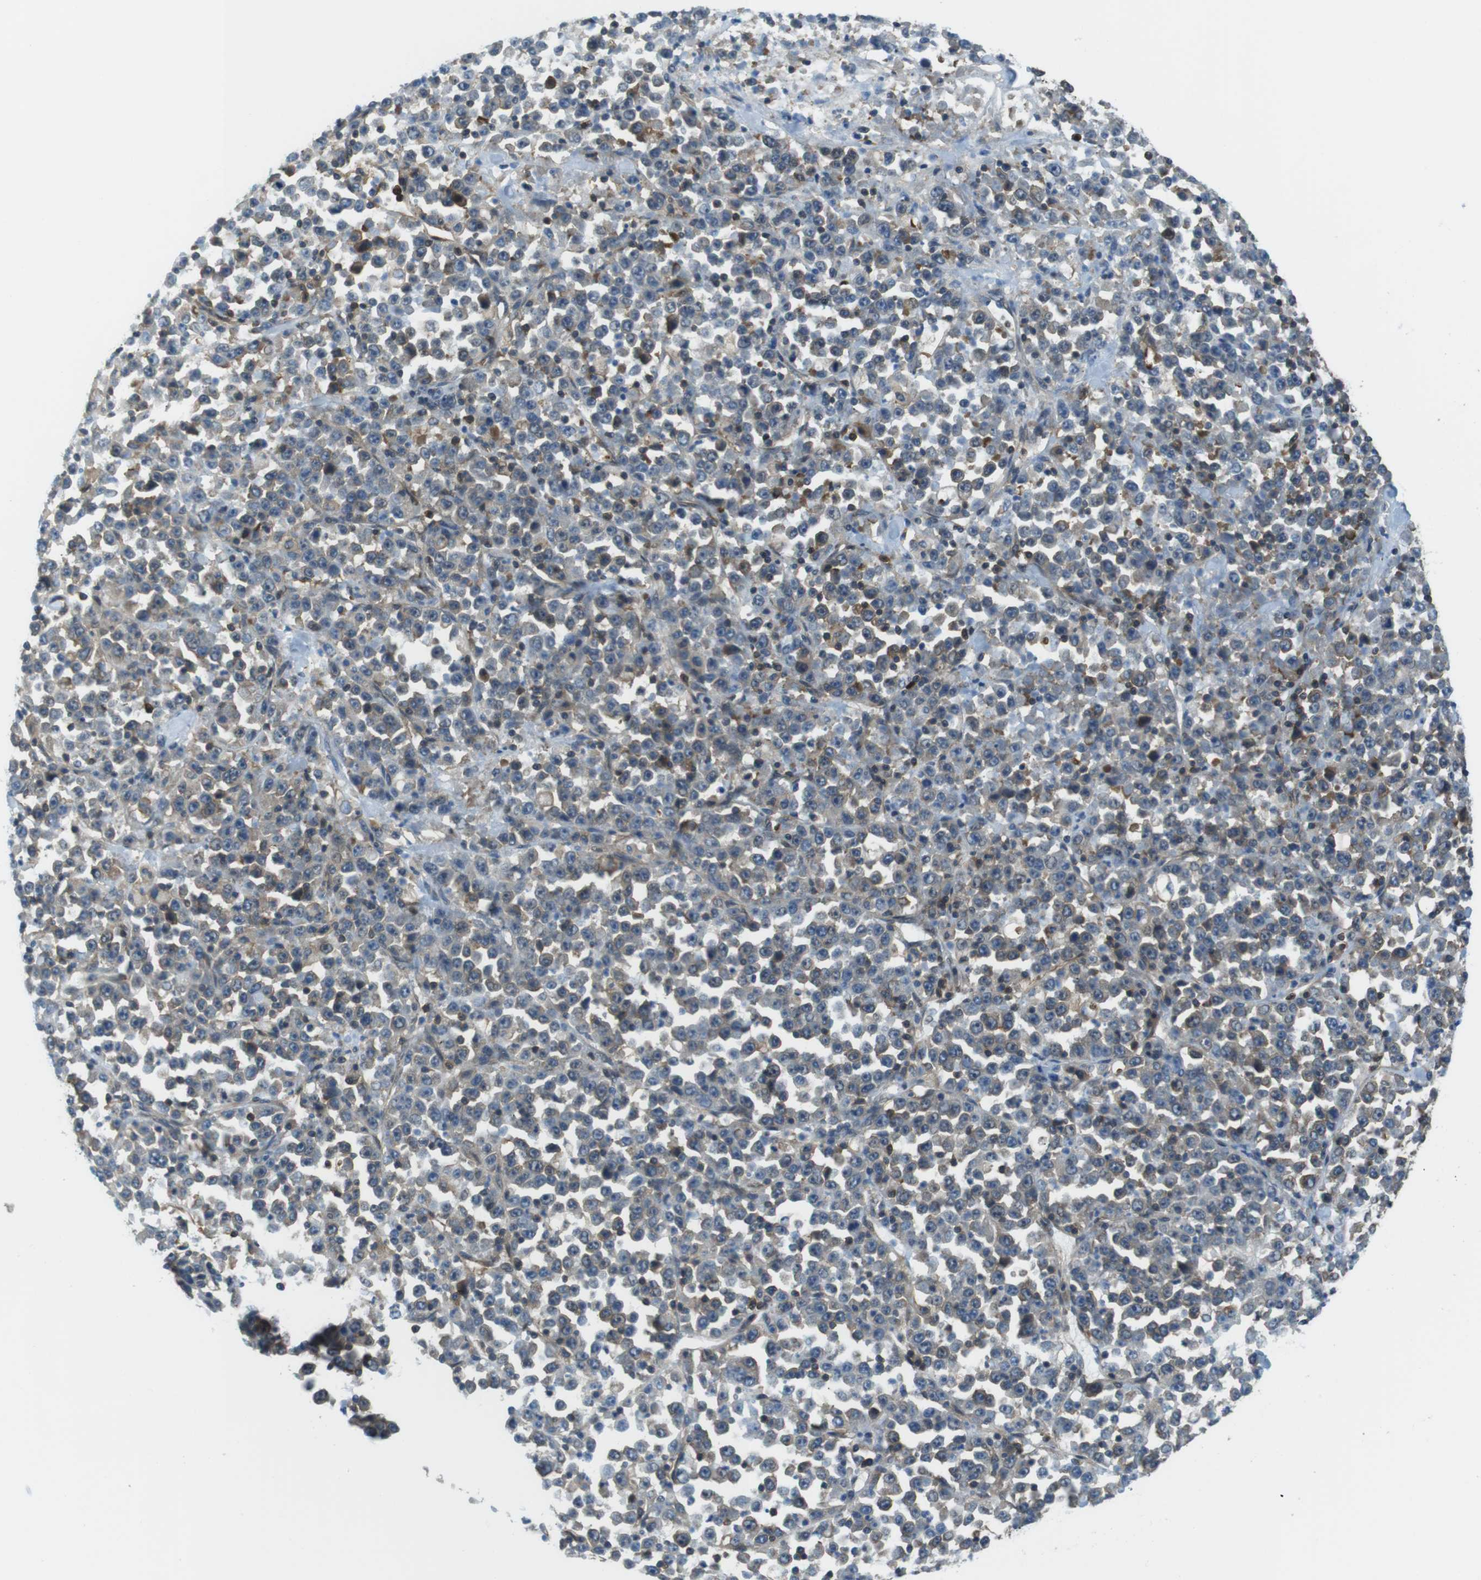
{"staining": {"intensity": "weak", "quantity": "25%-75%", "location": "cytoplasmic/membranous"}, "tissue": "stomach cancer", "cell_type": "Tumor cells", "image_type": "cancer", "snomed": [{"axis": "morphology", "description": "Normal tissue, NOS"}, {"axis": "morphology", "description": "Adenocarcinoma, NOS"}, {"axis": "topography", "description": "Stomach, upper"}, {"axis": "topography", "description": "Stomach"}], "caption": "Human stomach adenocarcinoma stained with a protein marker displays weak staining in tumor cells.", "gene": "TES", "patient": {"sex": "male", "age": 59}}